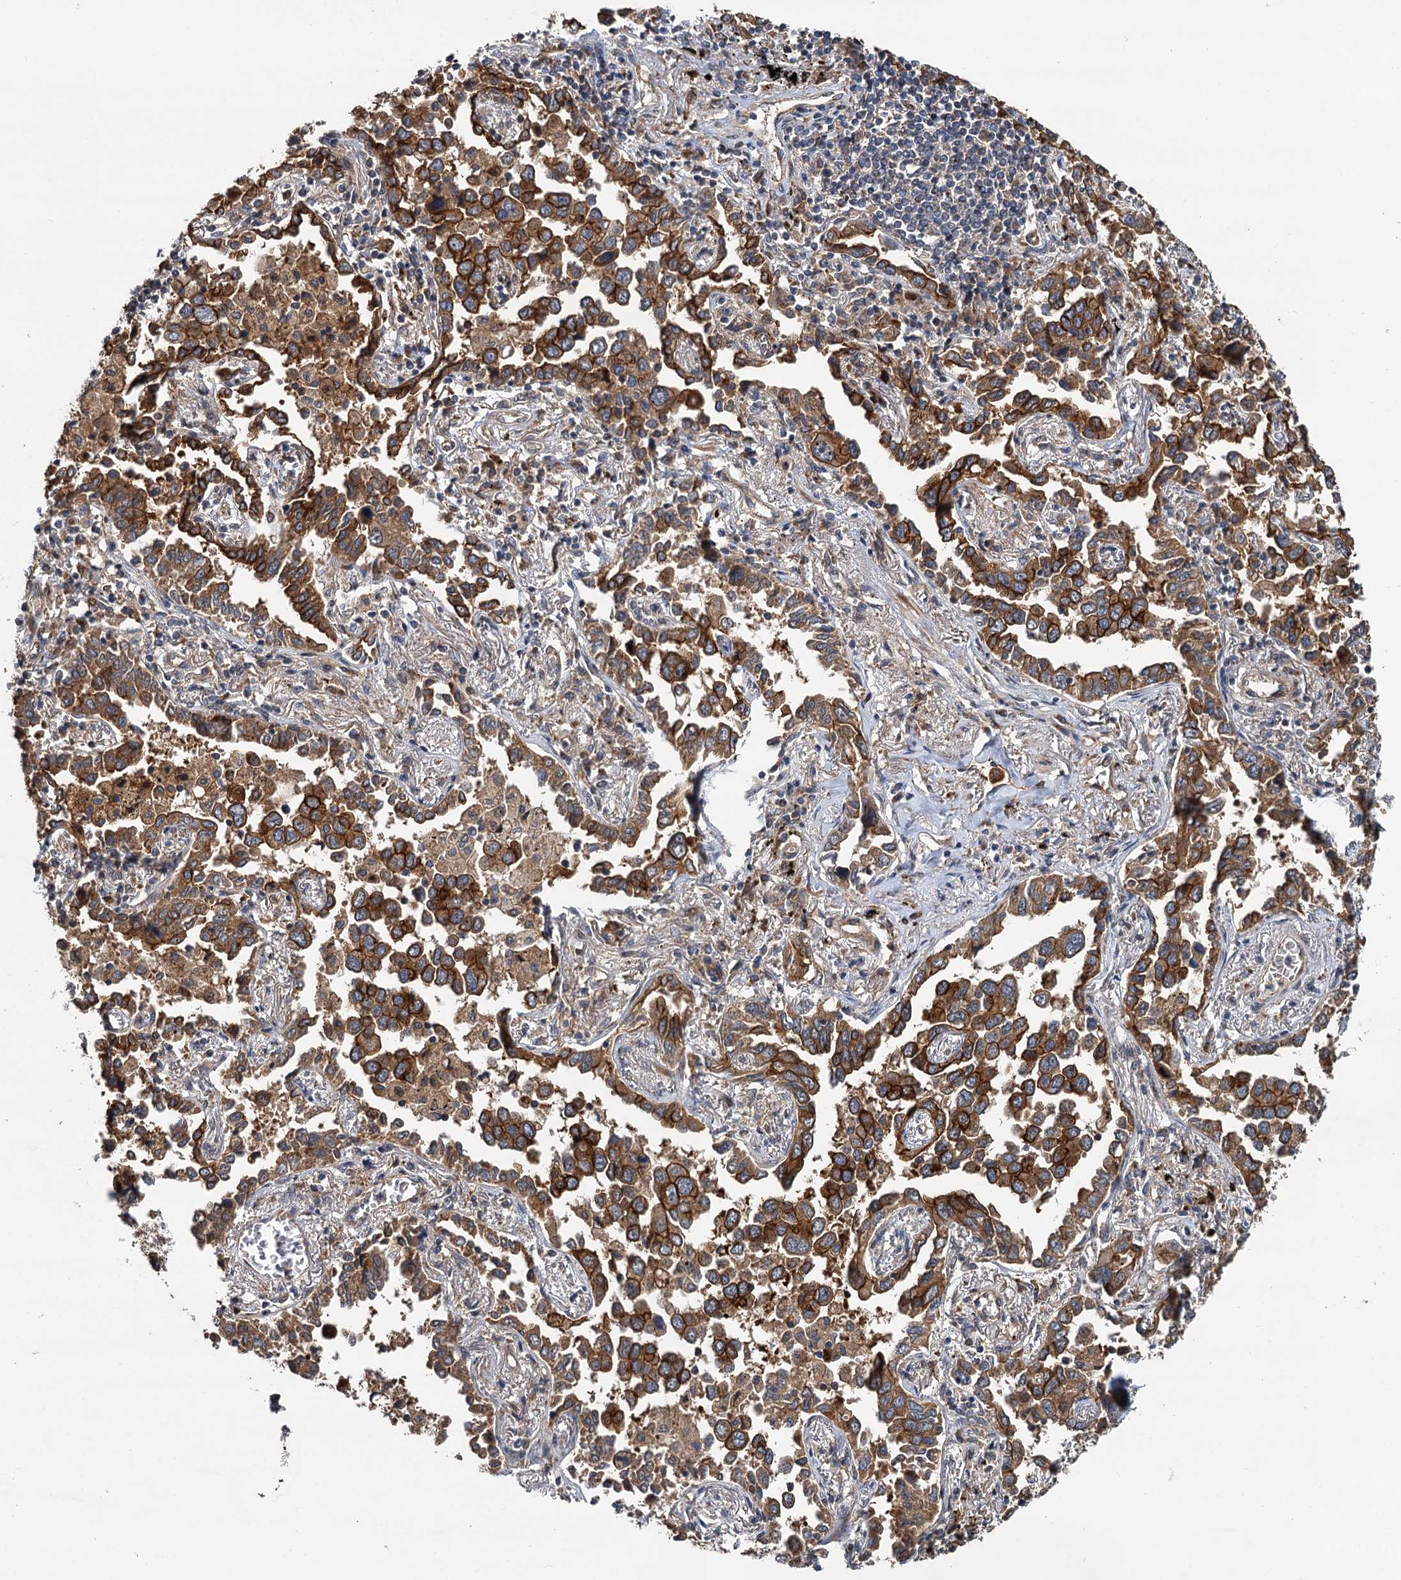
{"staining": {"intensity": "strong", "quantity": ">75%", "location": "cytoplasmic/membranous"}, "tissue": "lung cancer", "cell_type": "Tumor cells", "image_type": "cancer", "snomed": [{"axis": "morphology", "description": "Adenocarcinoma, NOS"}, {"axis": "topography", "description": "Lung"}], "caption": "A brown stain shows strong cytoplasmic/membranous expression of a protein in lung adenocarcinoma tumor cells.", "gene": "LRRK2", "patient": {"sex": "male", "age": 67}}